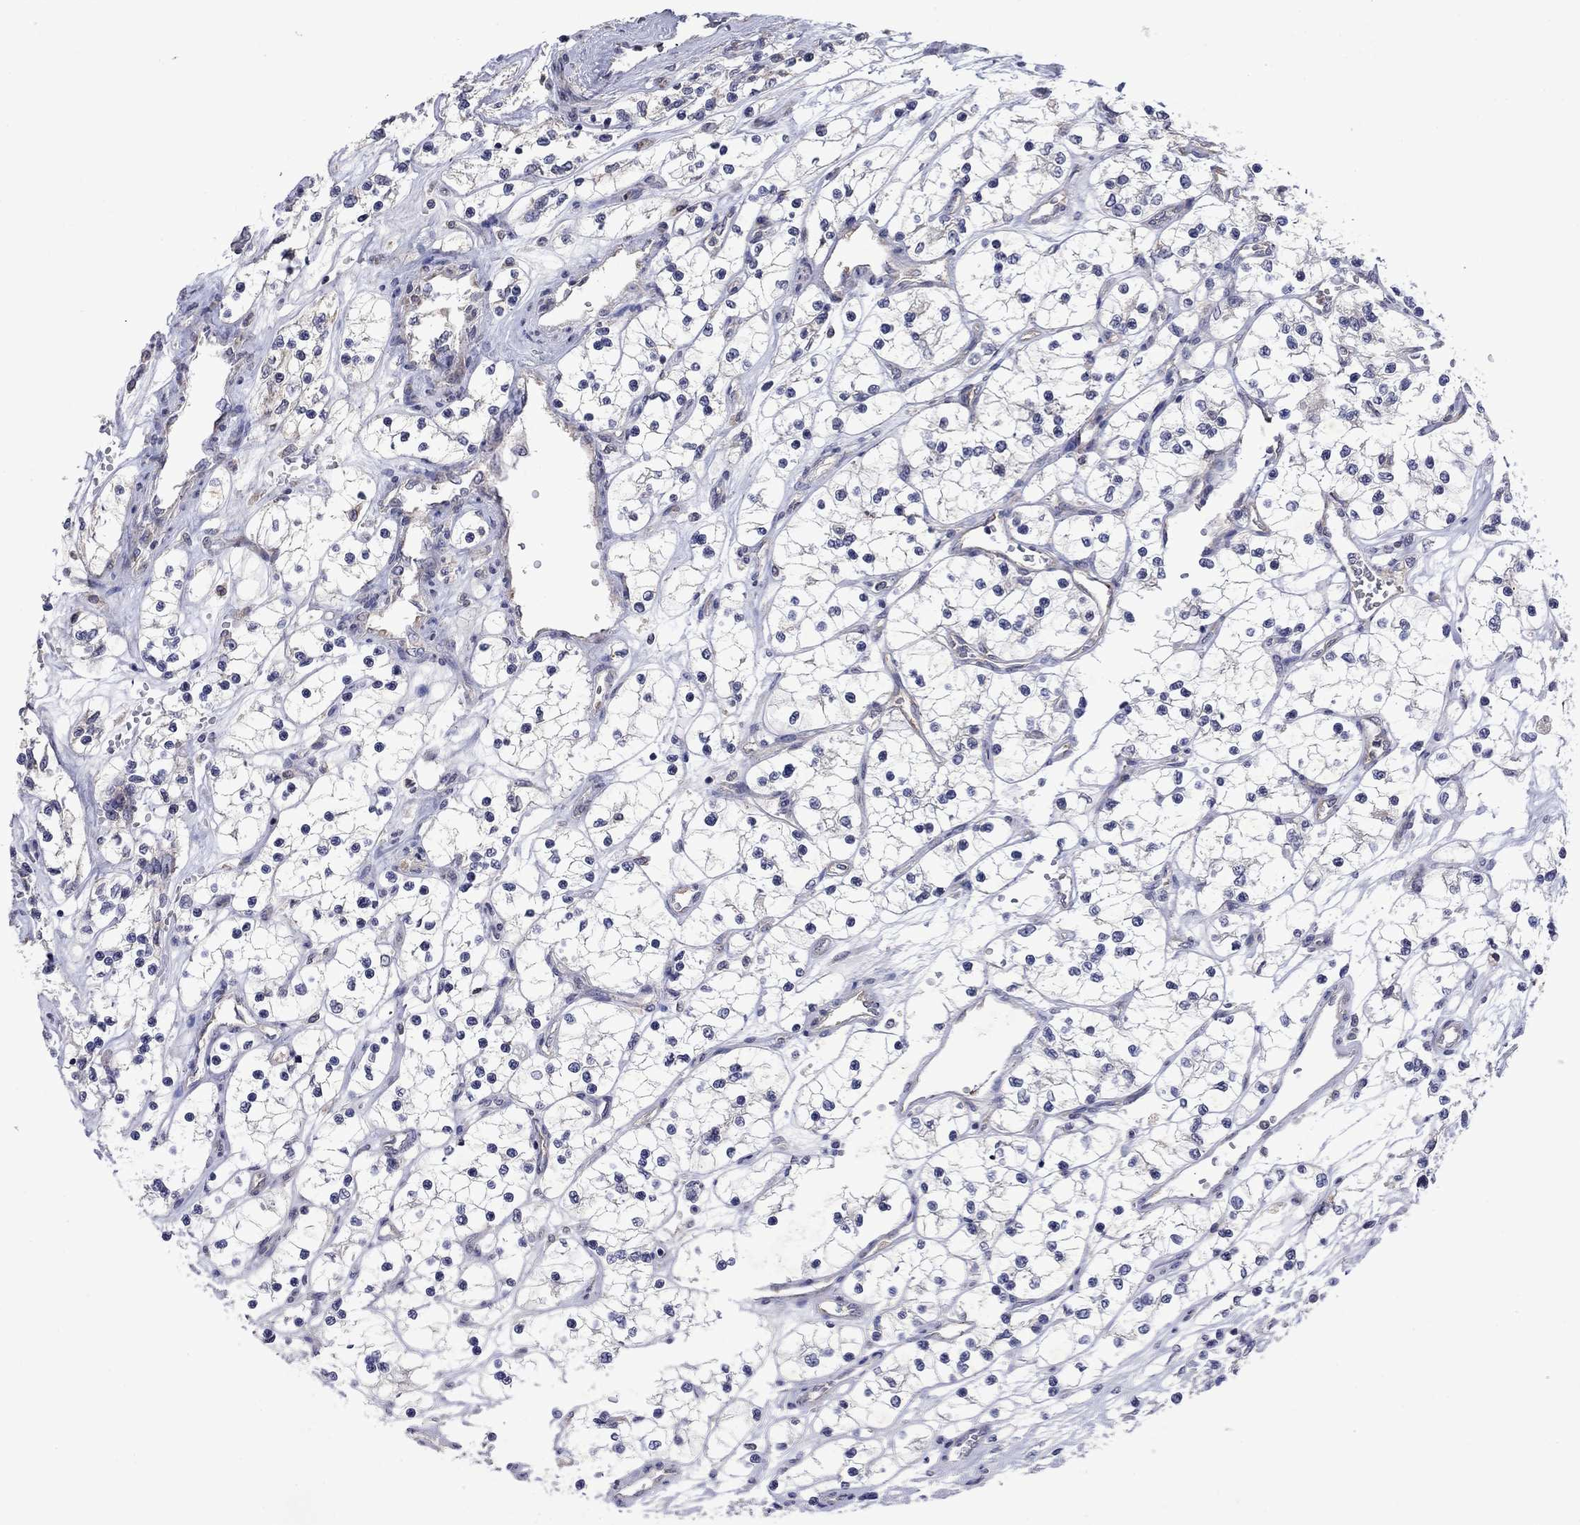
{"staining": {"intensity": "negative", "quantity": "none", "location": "none"}, "tissue": "renal cancer", "cell_type": "Tumor cells", "image_type": "cancer", "snomed": [{"axis": "morphology", "description": "Adenocarcinoma, NOS"}, {"axis": "topography", "description": "Kidney"}], "caption": "High power microscopy photomicrograph of an immunohistochemistry (IHC) image of renal cancer (adenocarcinoma), revealing no significant positivity in tumor cells.", "gene": "TMEM97", "patient": {"sex": "female", "age": 69}}